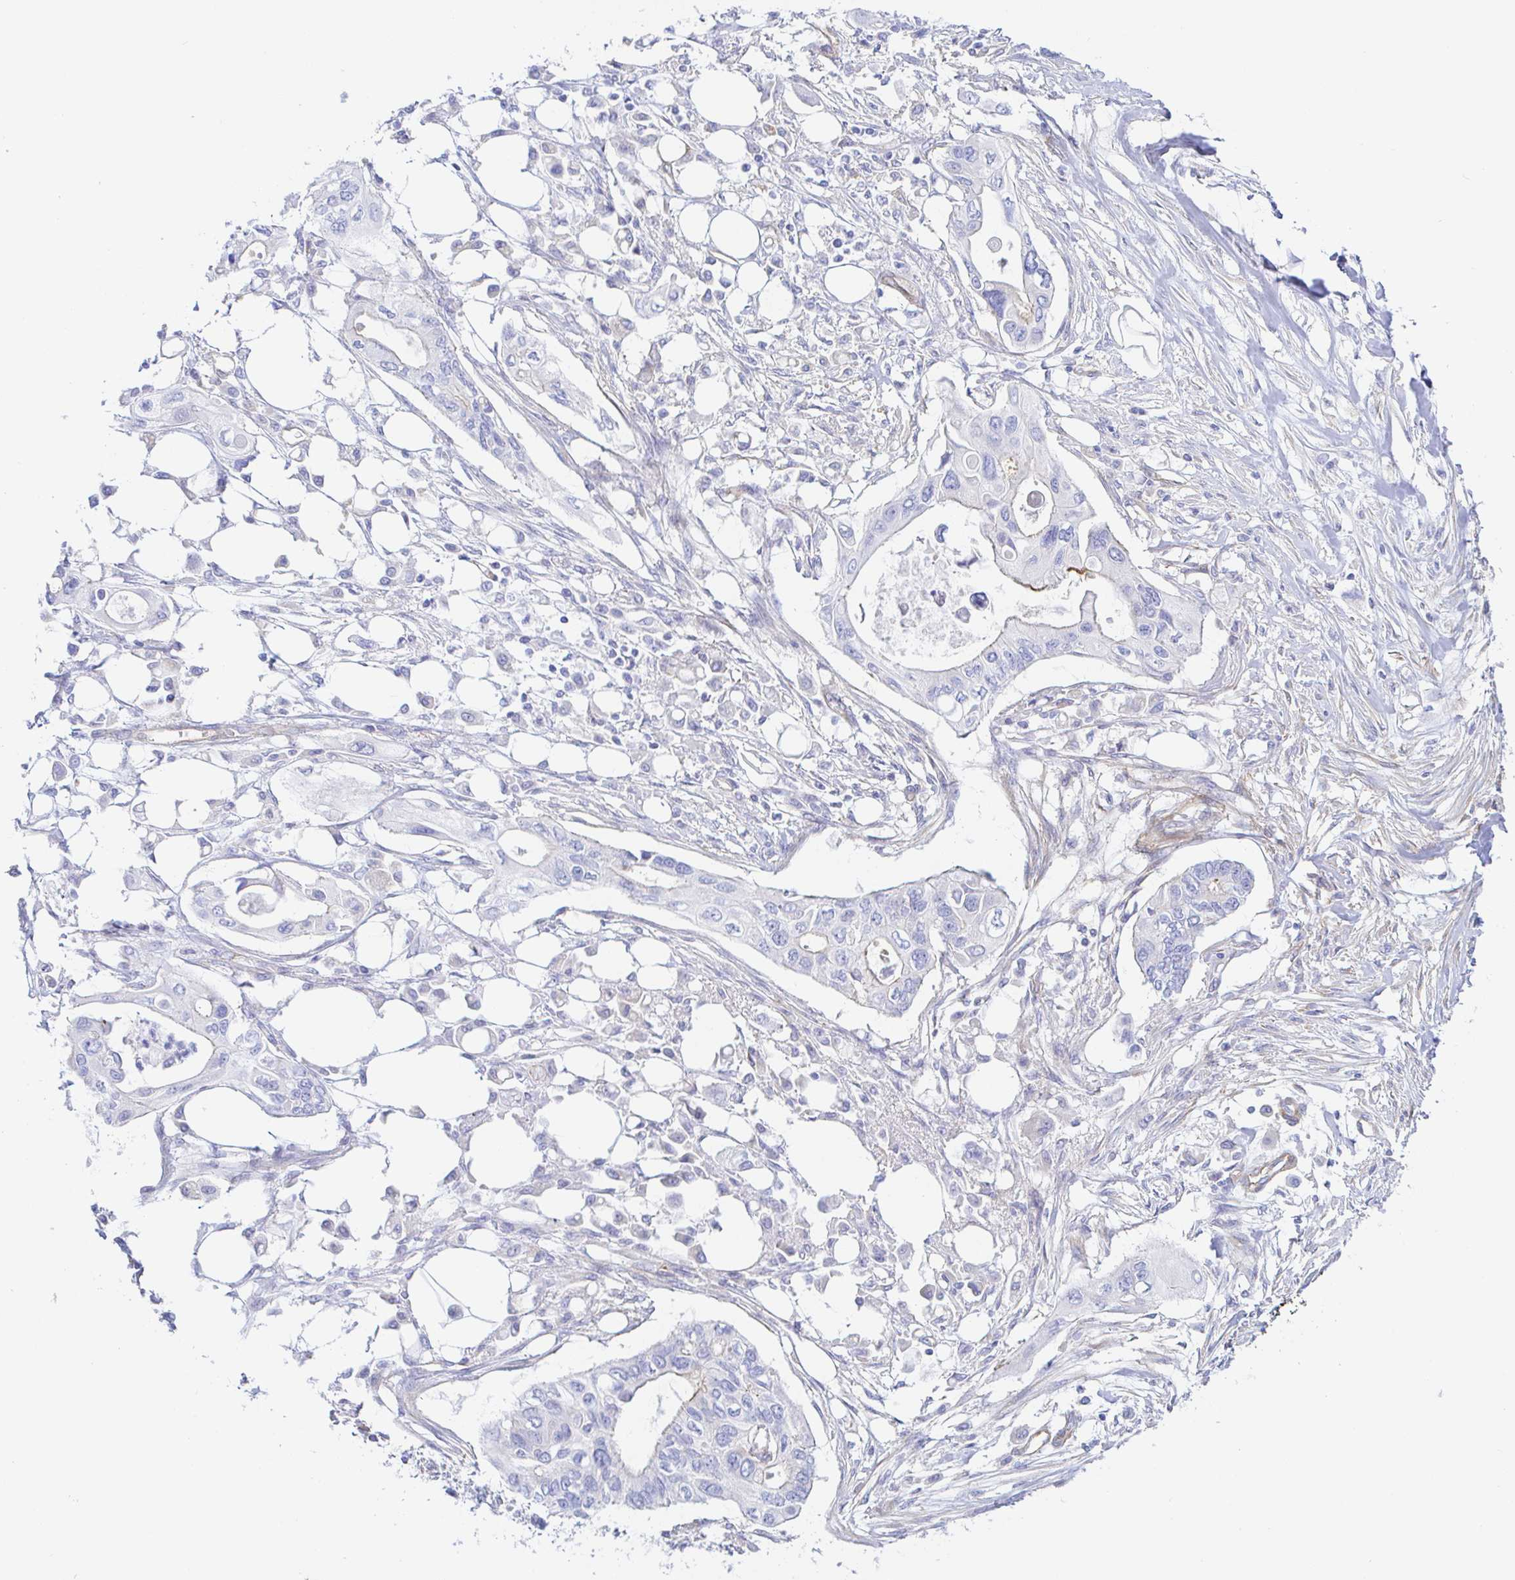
{"staining": {"intensity": "negative", "quantity": "none", "location": "none"}, "tissue": "pancreatic cancer", "cell_type": "Tumor cells", "image_type": "cancer", "snomed": [{"axis": "morphology", "description": "Adenocarcinoma, NOS"}, {"axis": "topography", "description": "Pancreas"}], "caption": "Pancreatic cancer was stained to show a protein in brown. There is no significant positivity in tumor cells. (DAB (3,3'-diaminobenzidine) immunohistochemistry, high magnification).", "gene": "ARL4D", "patient": {"sex": "female", "age": 63}}